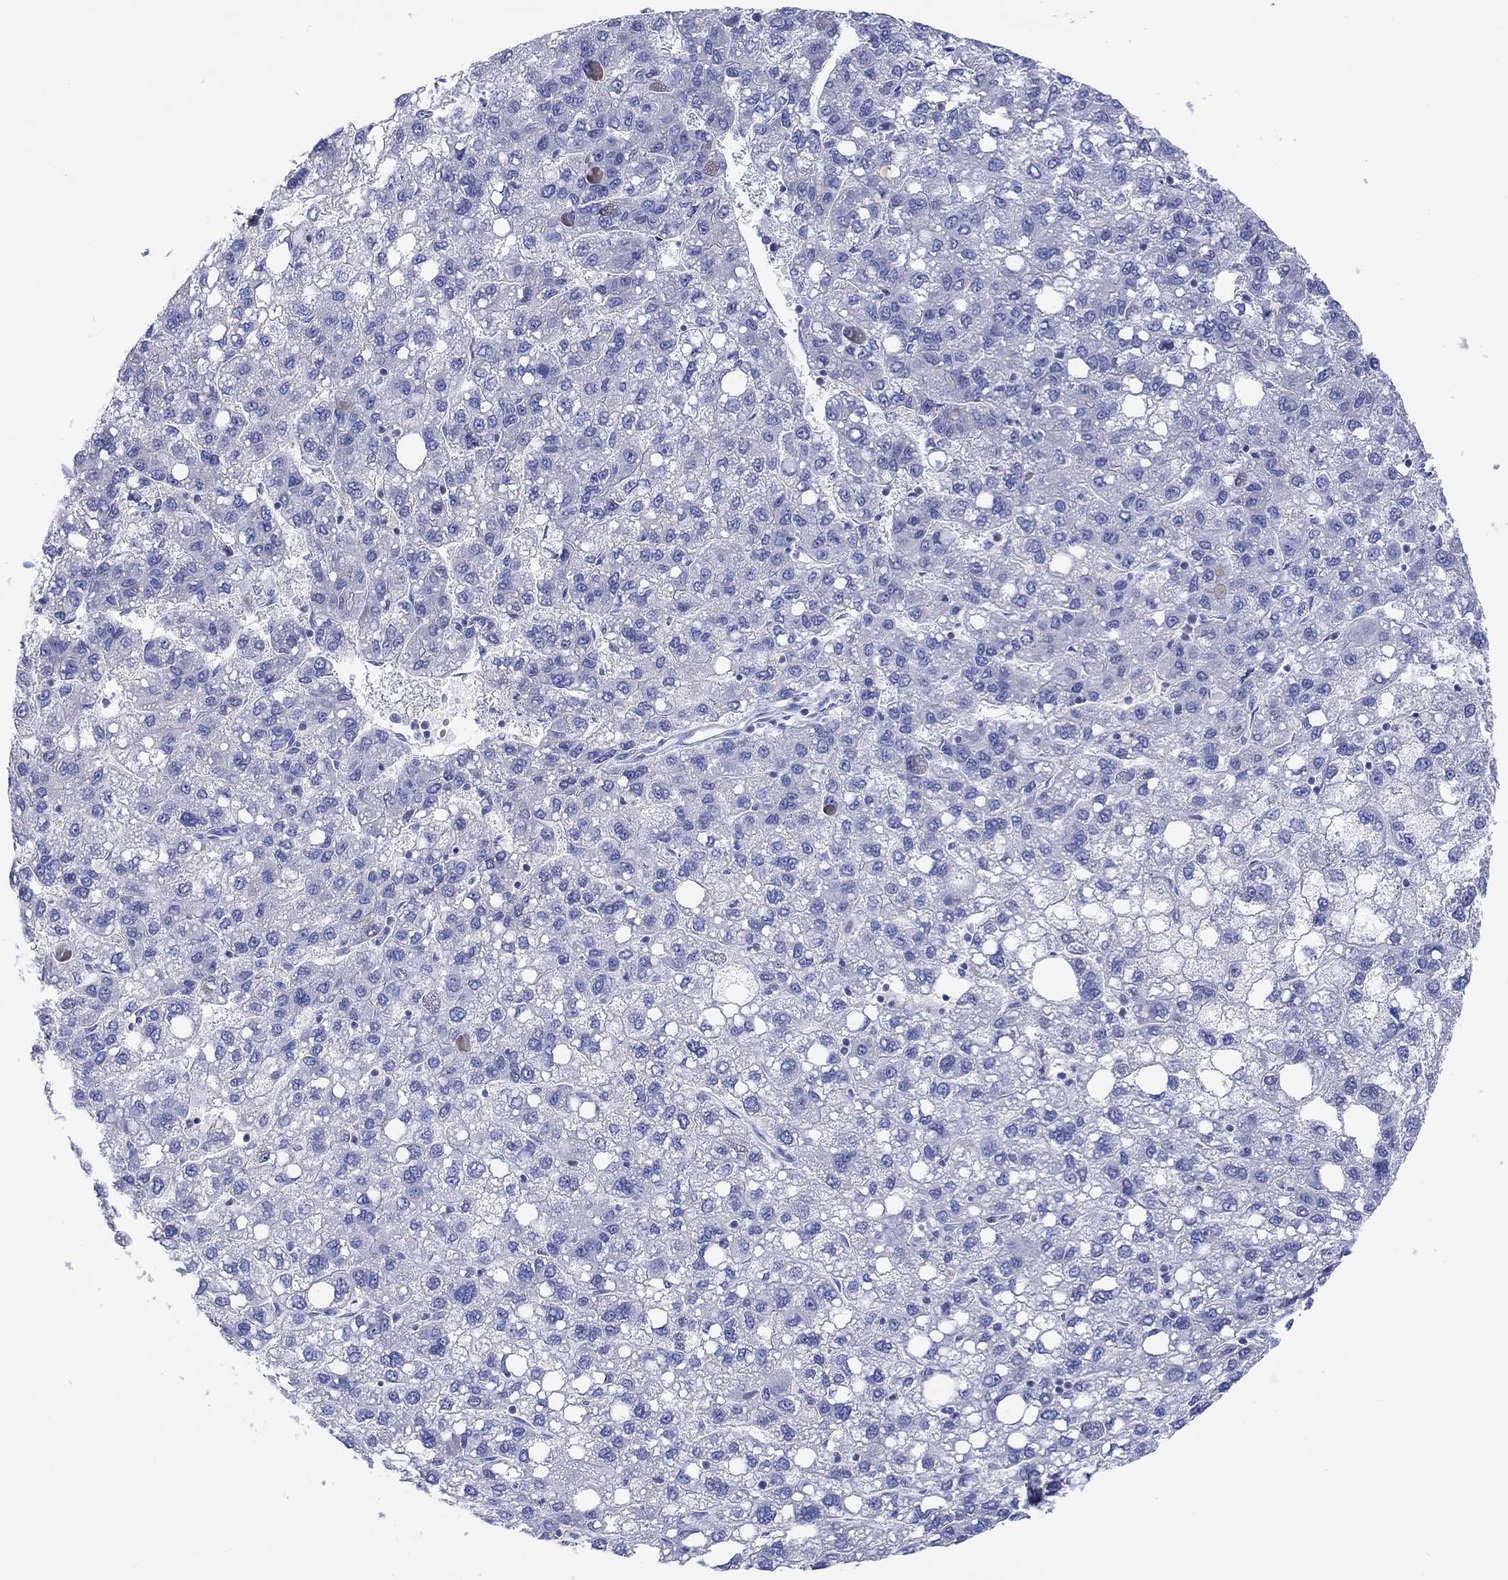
{"staining": {"intensity": "negative", "quantity": "none", "location": "none"}, "tissue": "liver cancer", "cell_type": "Tumor cells", "image_type": "cancer", "snomed": [{"axis": "morphology", "description": "Carcinoma, Hepatocellular, NOS"}, {"axis": "topography", "description": "Liver"}], "caption": "IHC histopathology image of hepatocellular carcinoma (liver) stained for a protein (brown), which demonstrates no staining in tumor cells. The staining is performed using DAB brown chromogen with nuclei counter-stained in using hematoxylin.", "gene": "GCM1", "patient": {"sex": "female", "age": 82}}